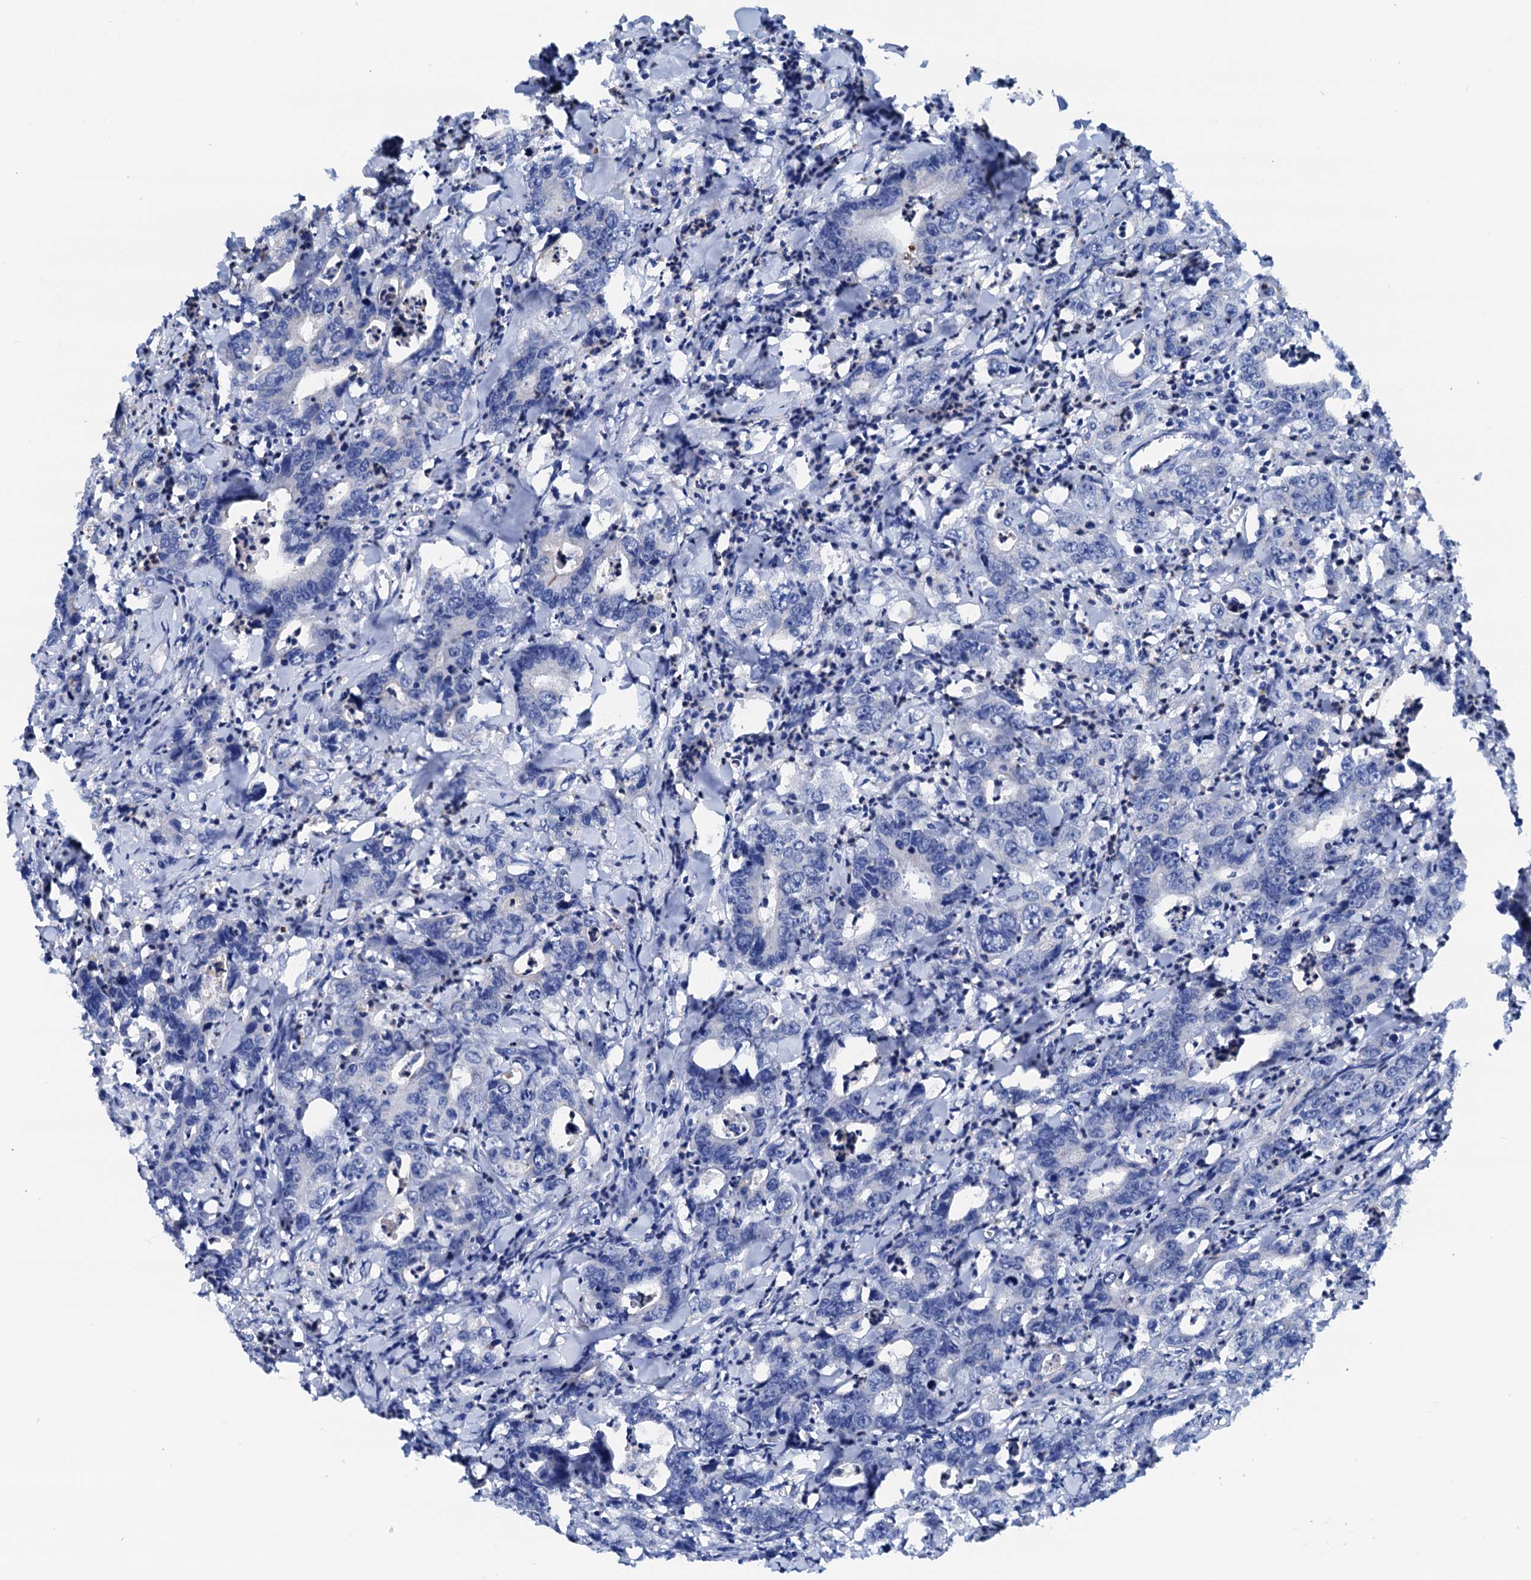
{"staining": {"intensity": "negative", "quantity": "none", "location": "none"}, "tissue": "colorectal cancer", "cell_type": "Tumor cells", "image_type": "cancer", "snomed": [{"axis": "morphology", "description": "Adenocarcinoma, NOS"}, {"axis": "topography", "description": "Colon"}], "caption": "A high-resolution photomicrograph shows immunohistochemistry staining of colorectal cancer (adenocarcinoma), which displays no significant positivity in tumor cells.", "gene": "RASSF9", "patient": {"sex": "female", "age": 75}}